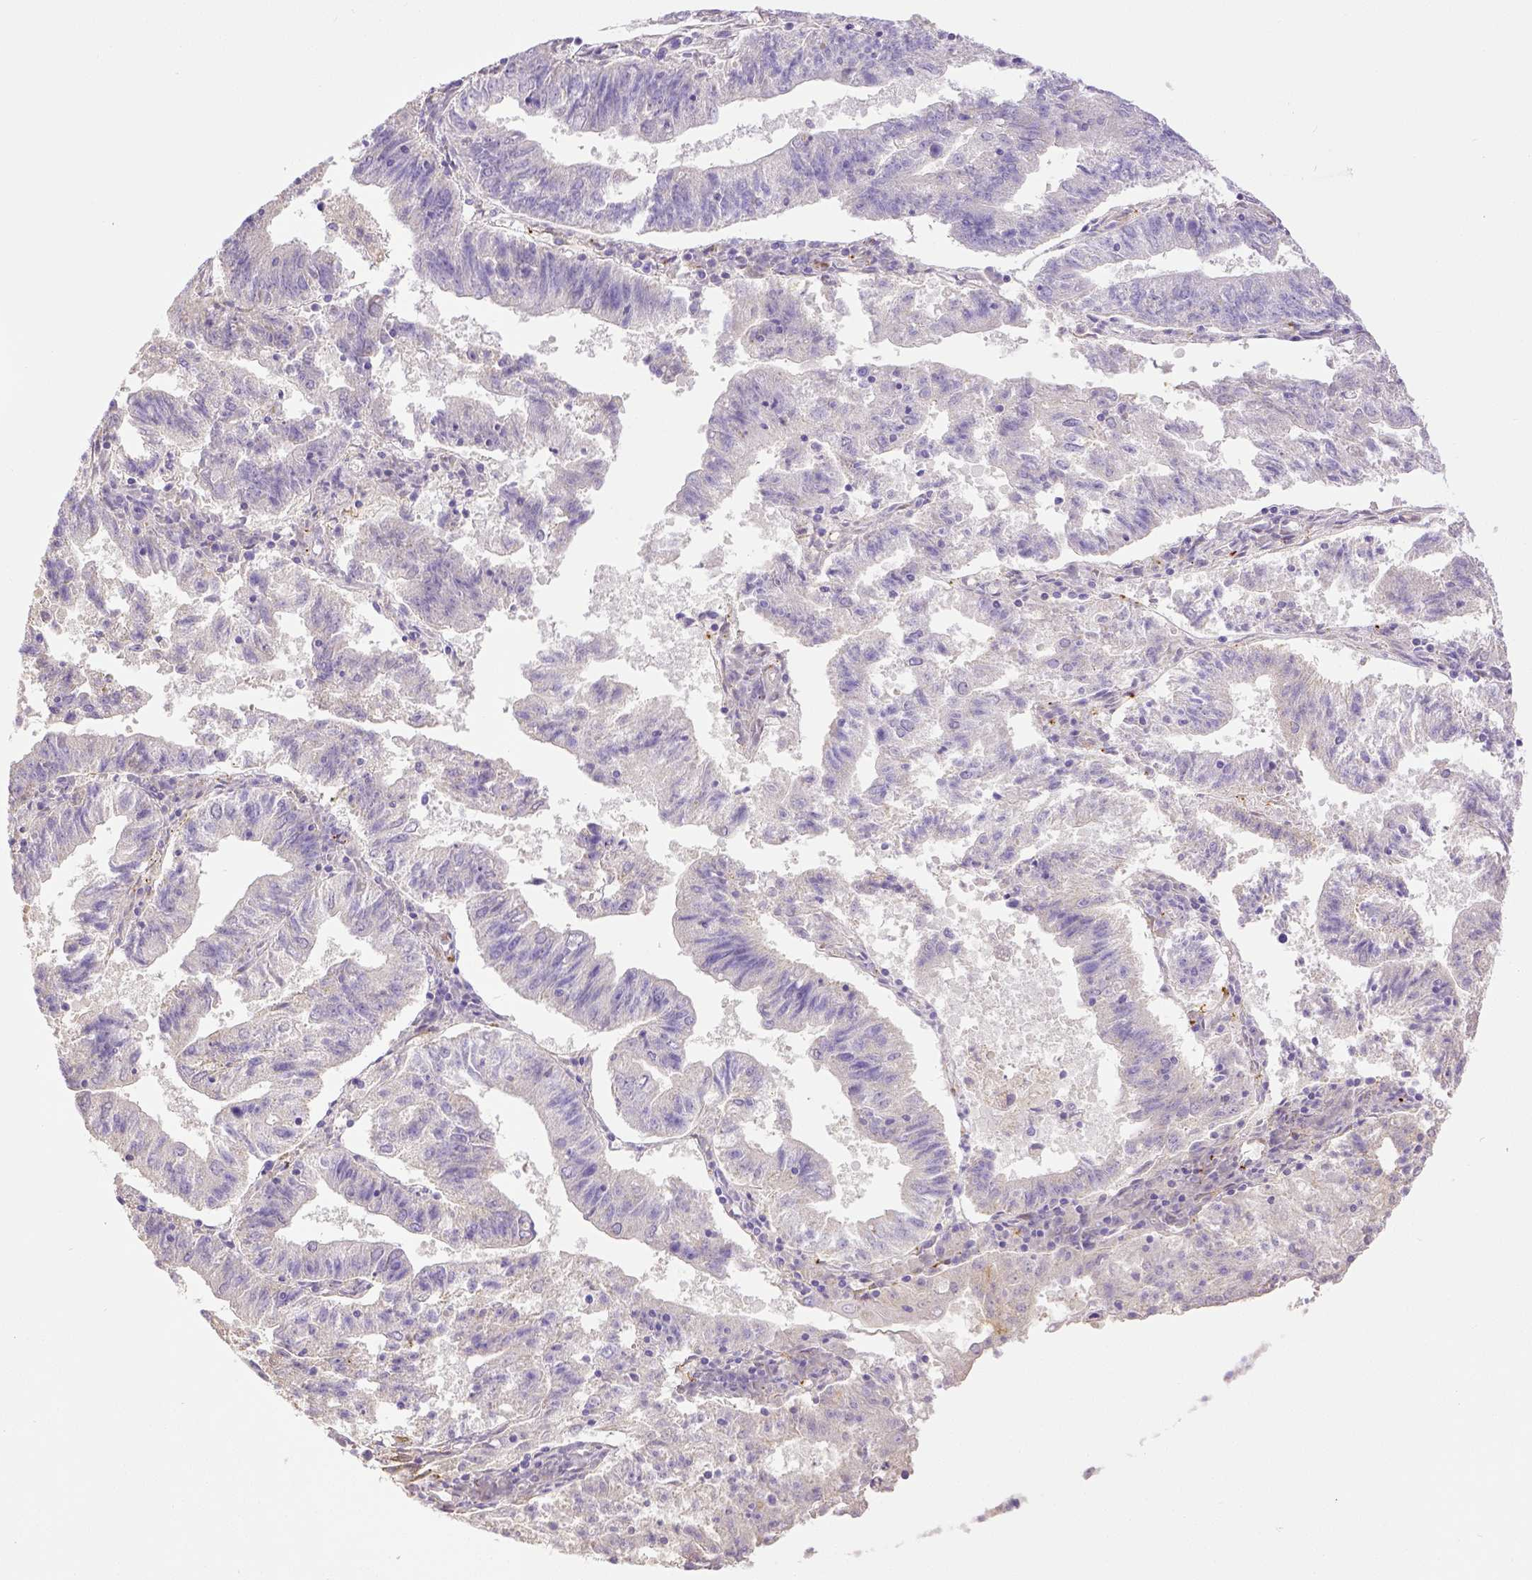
{"staining": {"intensity": "negative", "quantity": "none", "location": "none"}, "tissue": "endometrial cancer", "cell_type": "Tumor cells", "image_type": "cancer", "snomed": [{"axis": "morphology", "description": "Adenocarcinoma, NOS"}, {"axis": "topography", "description": "Endometrium"}], "caption": "This is a micrograph of immunohistochemistry staining of adenocarcinoma (endometrial), which shows no expression in tumor cells.", "gene": "THY1", "patient": {"sex": "female", "age": 82}}